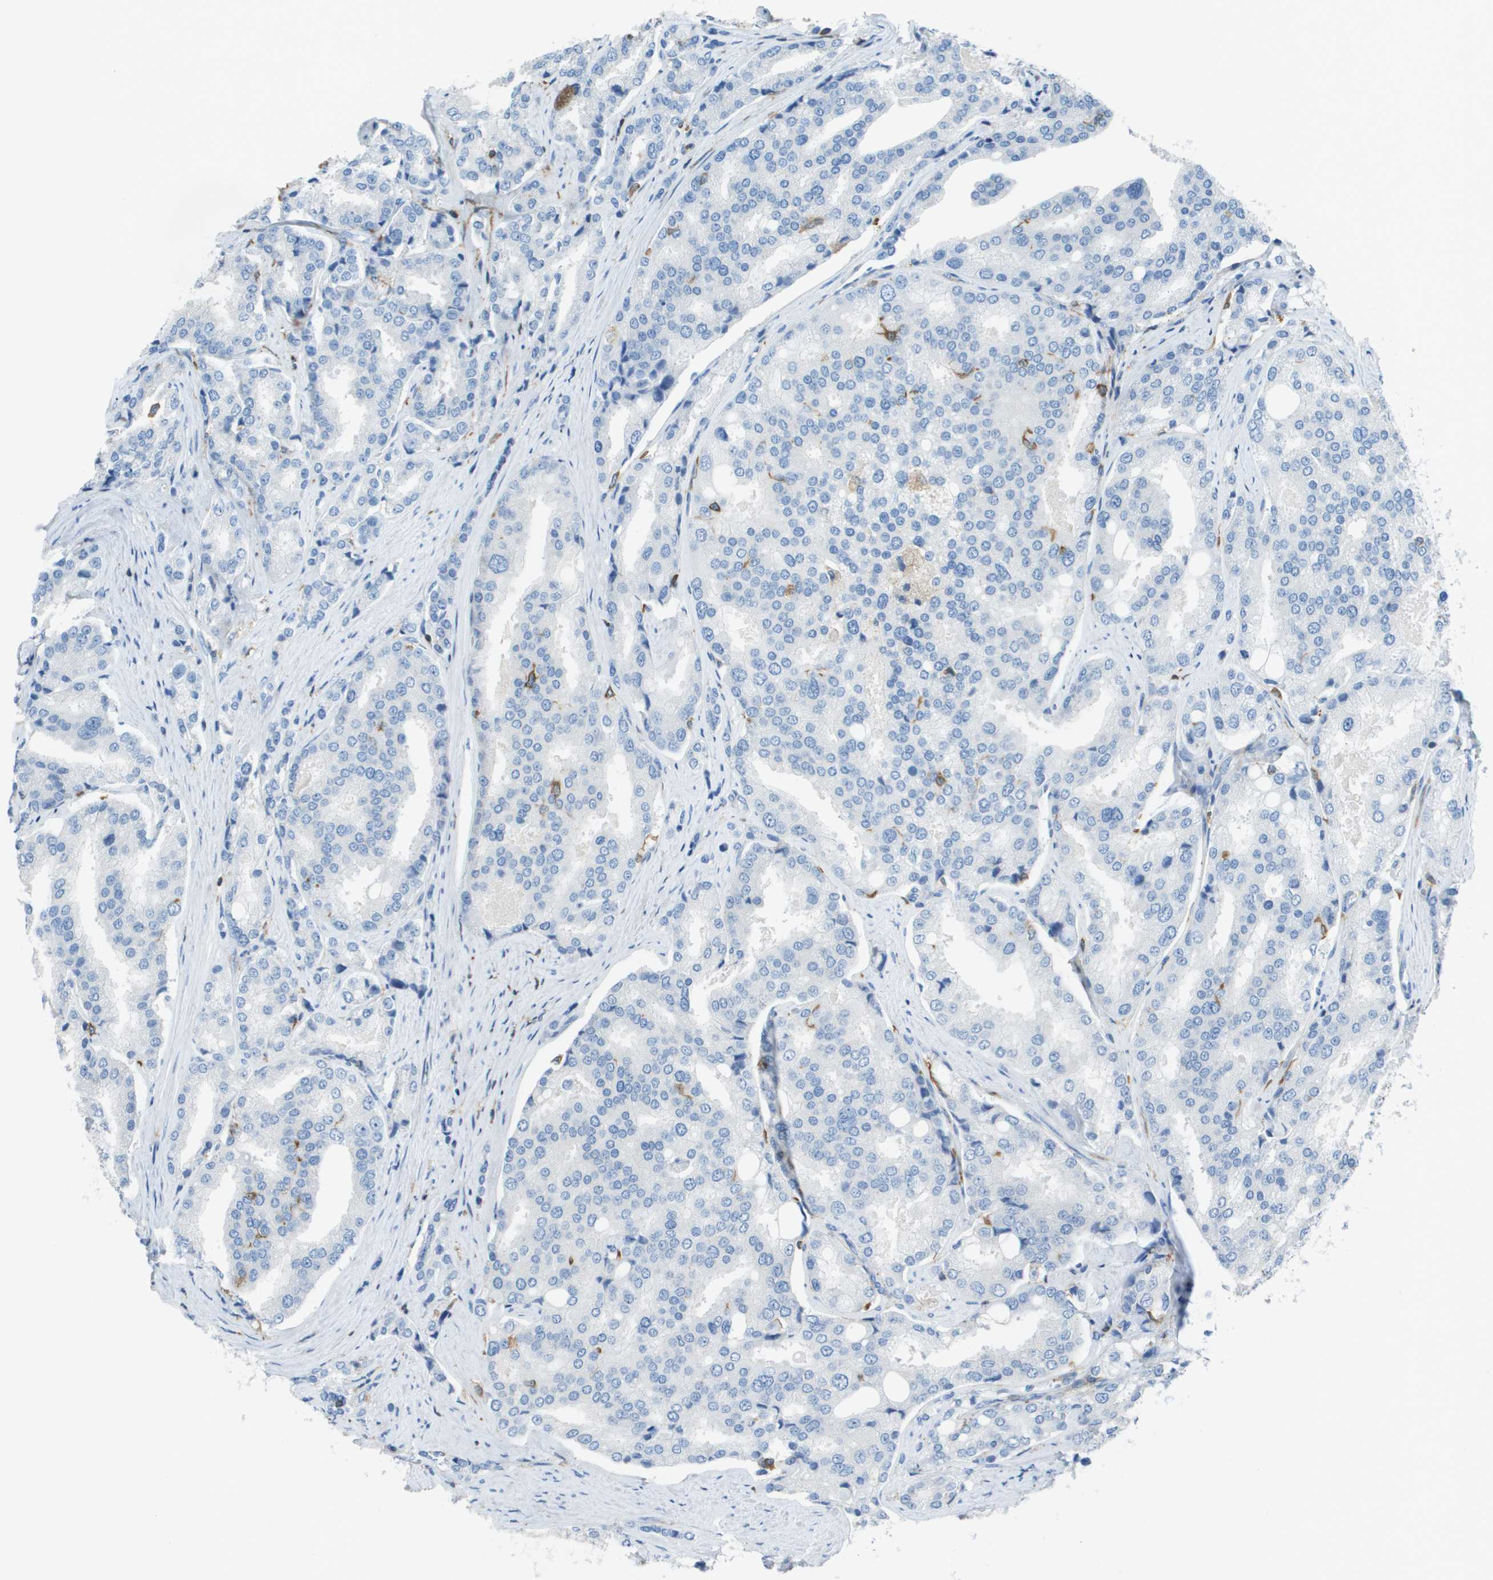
{"staining": {"intensity": "negative", "quantity": "none", "location": "none"}, "tissue": "prostate cancer", "cell_type": "Tumor cells", "image_type": "cancer", "snomed": [{"axis": "morphology", "description": "Adenocarcinoma, High grade"}, {"axis": "topography", "description": "Prostate"}], "caption": "Tumor cells show no significant protein staining in high-grade adenocarcinoma (prostate).", "gene": "APBB1IP", "patient": {"sex": "male", "age": 50}}